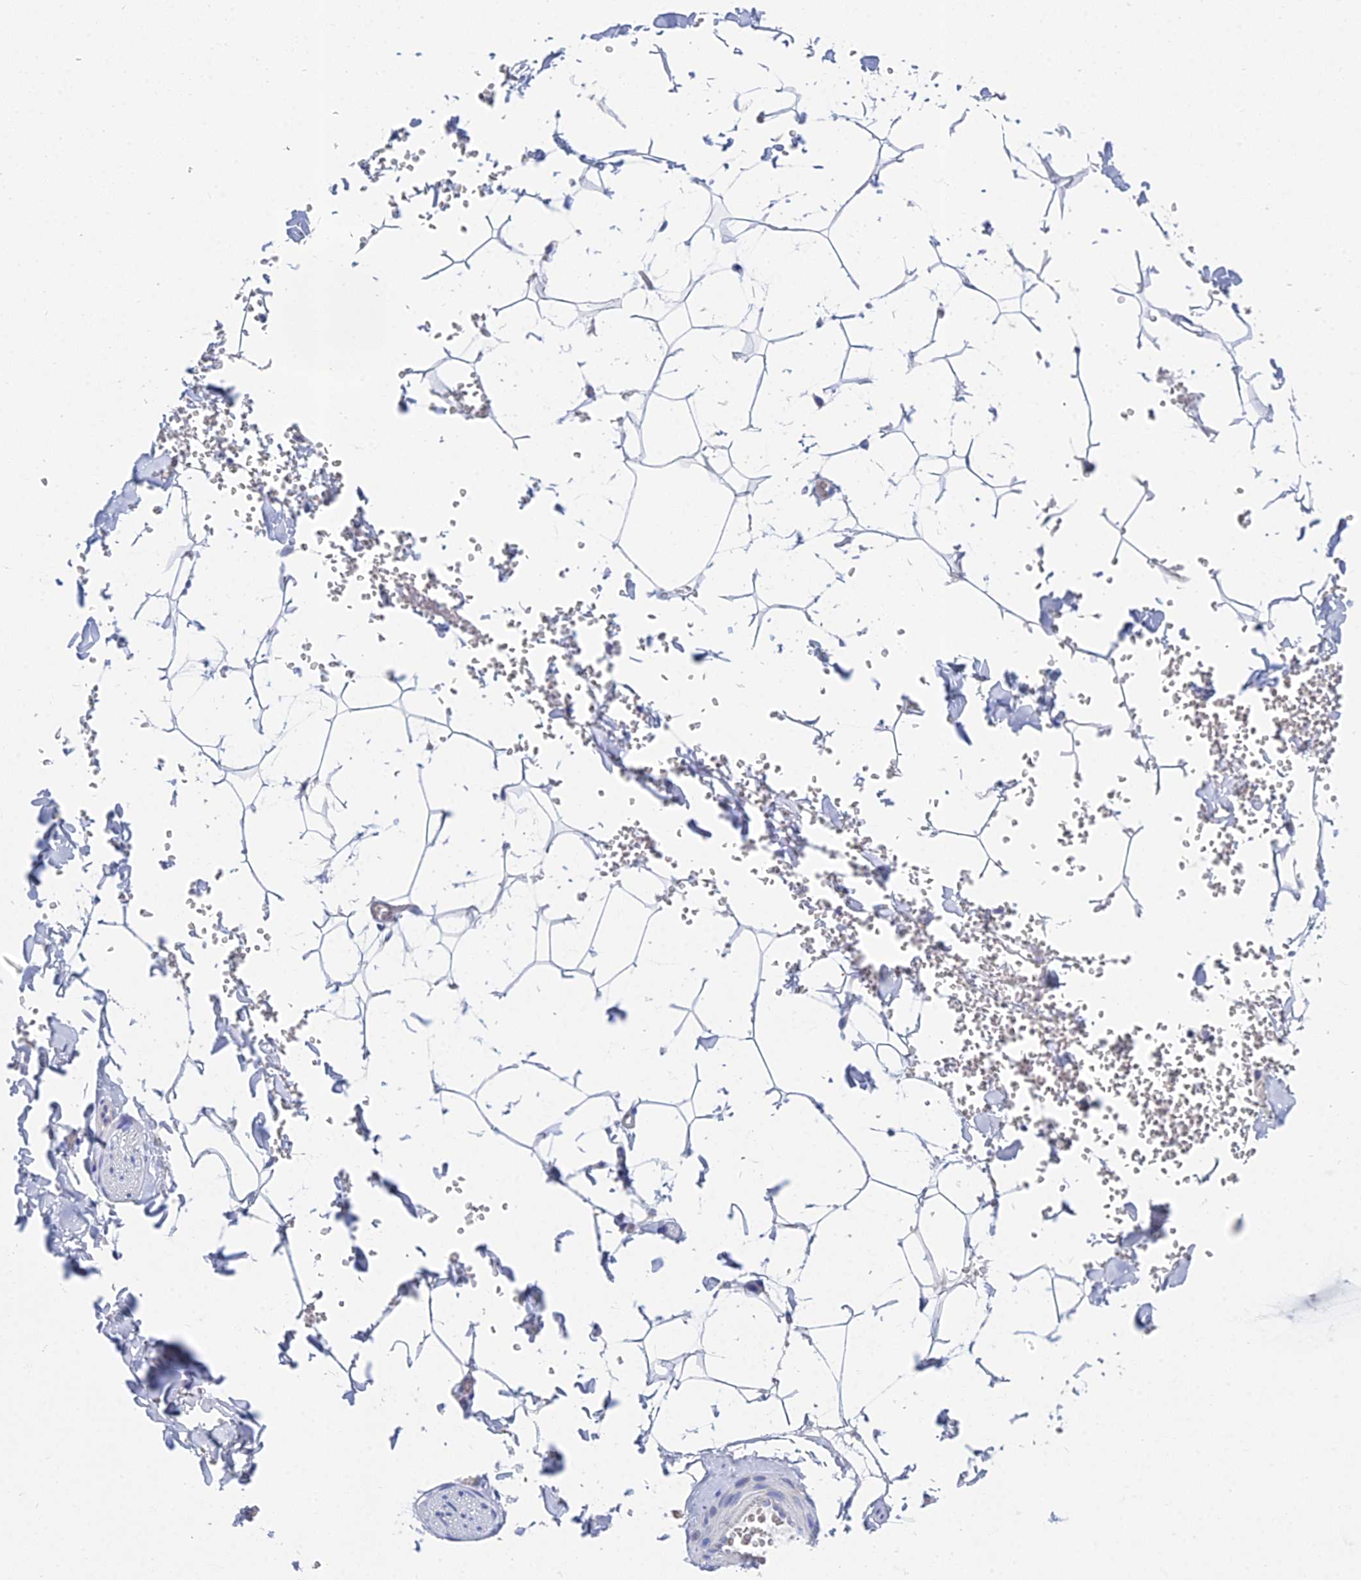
{"staining": {"intensity": "negative", "quantity": "none", "location": "none"}, "tissue": "adipose tissue", "cell_type": "Adipocytes", "image_type": "normal", "snomed": [{"axis": "morphology", "description": "Normal tissue, NOS"}, {"axis": "topography", "description": "Gallbladder"}, {"axis": "topography", "description": "Peripheral nerve tissue"}], "caption": "High power microscopy micrograph of an immunohistochemistry photomicrograph of unremarkable adipose tissue, revealing no significant positivity in adipocytes.", "gene": "CRACR2B", "patient": {"sex": "male", "age": 38}}